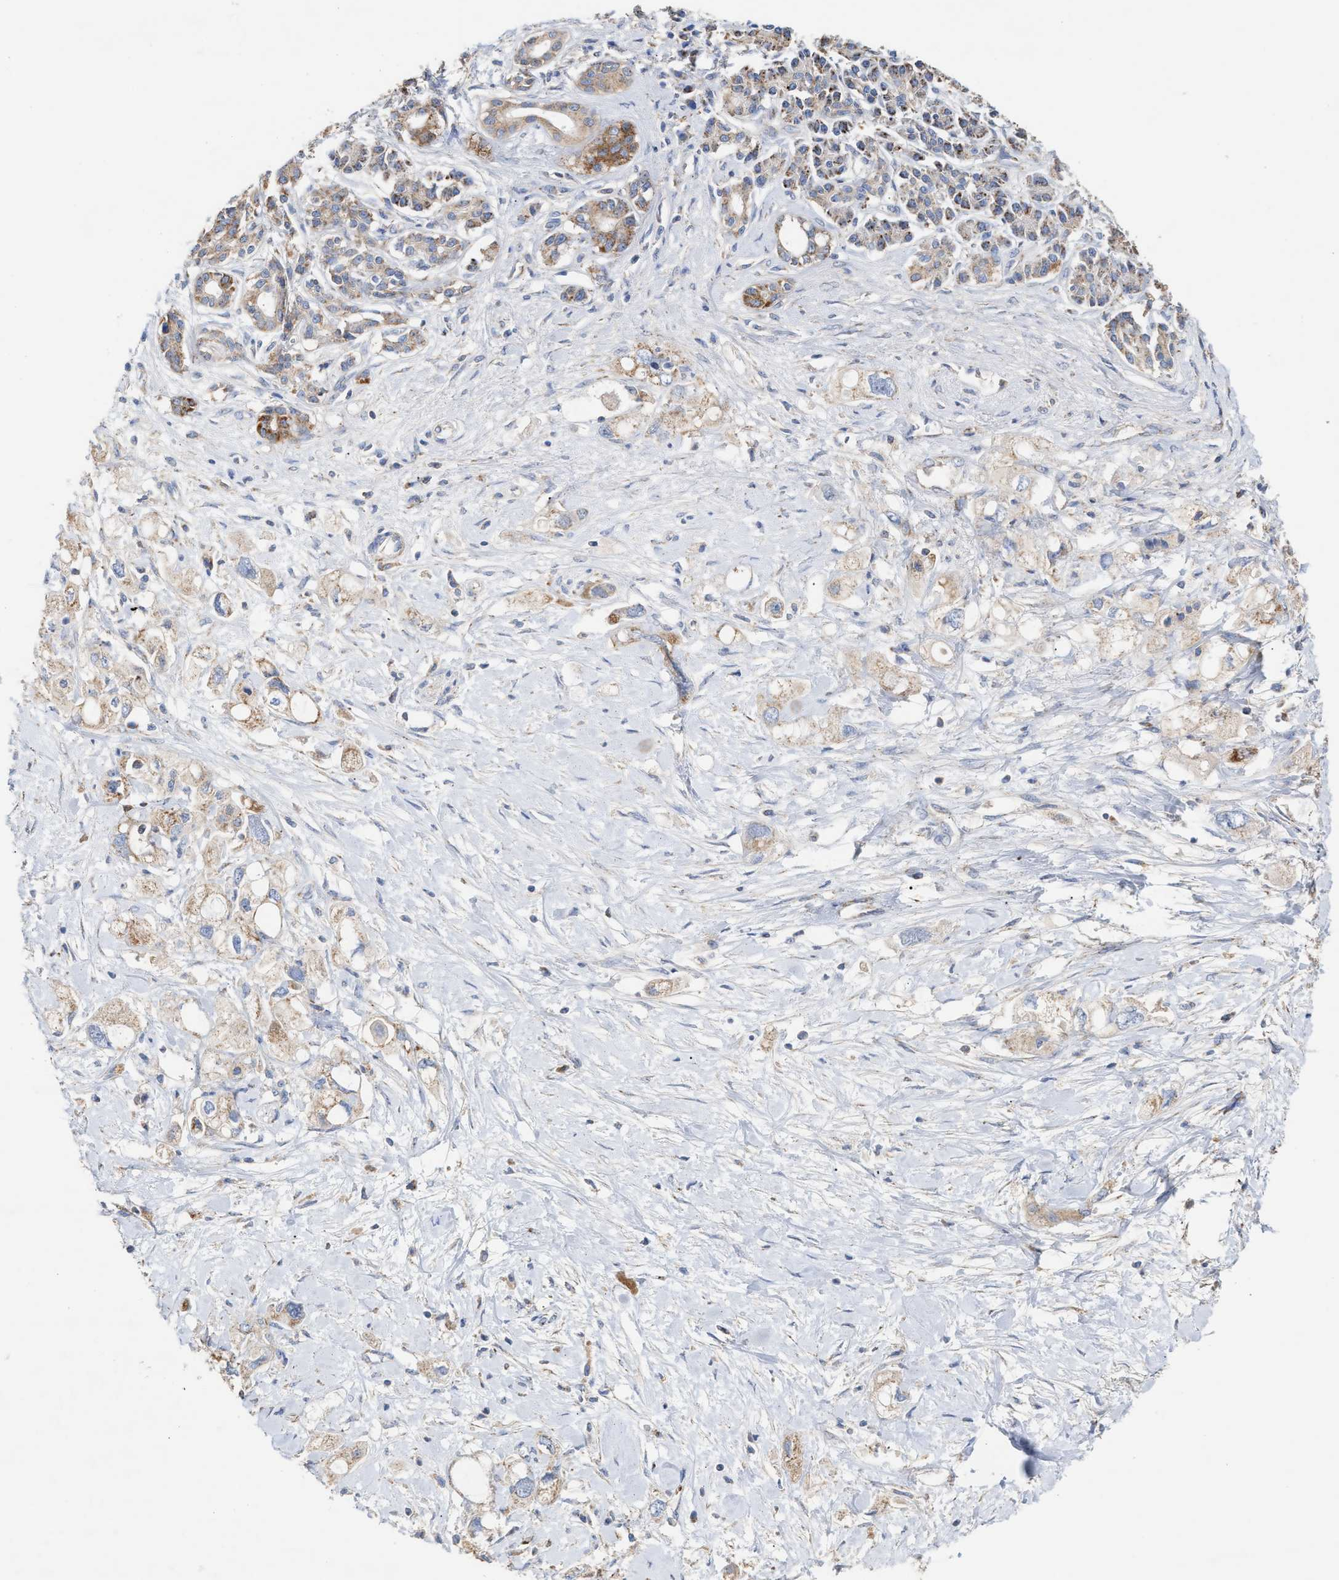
{"staining": {"intensity": "weak", "quantity": "25%-75%", "location": "cytoplasmic/membranous"}, "tissue": "pancreatic cancer", "cell_type": "Tumor cells", "image_type": "cancer", "snomed": [{"axis": "morphology", "description": "Adenocarcinoma, NOS"}, {"axis": "topography", "description": "Pancreas"}], "caption": "Immunohistochemistry (IHC) (DAB (3,3'-diaminobenzidine)) staining of pancreatic cancer (adenocarcinoma) shows weak cytoplasmic/membranous protein staining in approximately 25%-75% of tumor cells.", "gene": "MECR", "patient": {"sex": "female", "age": 56}}